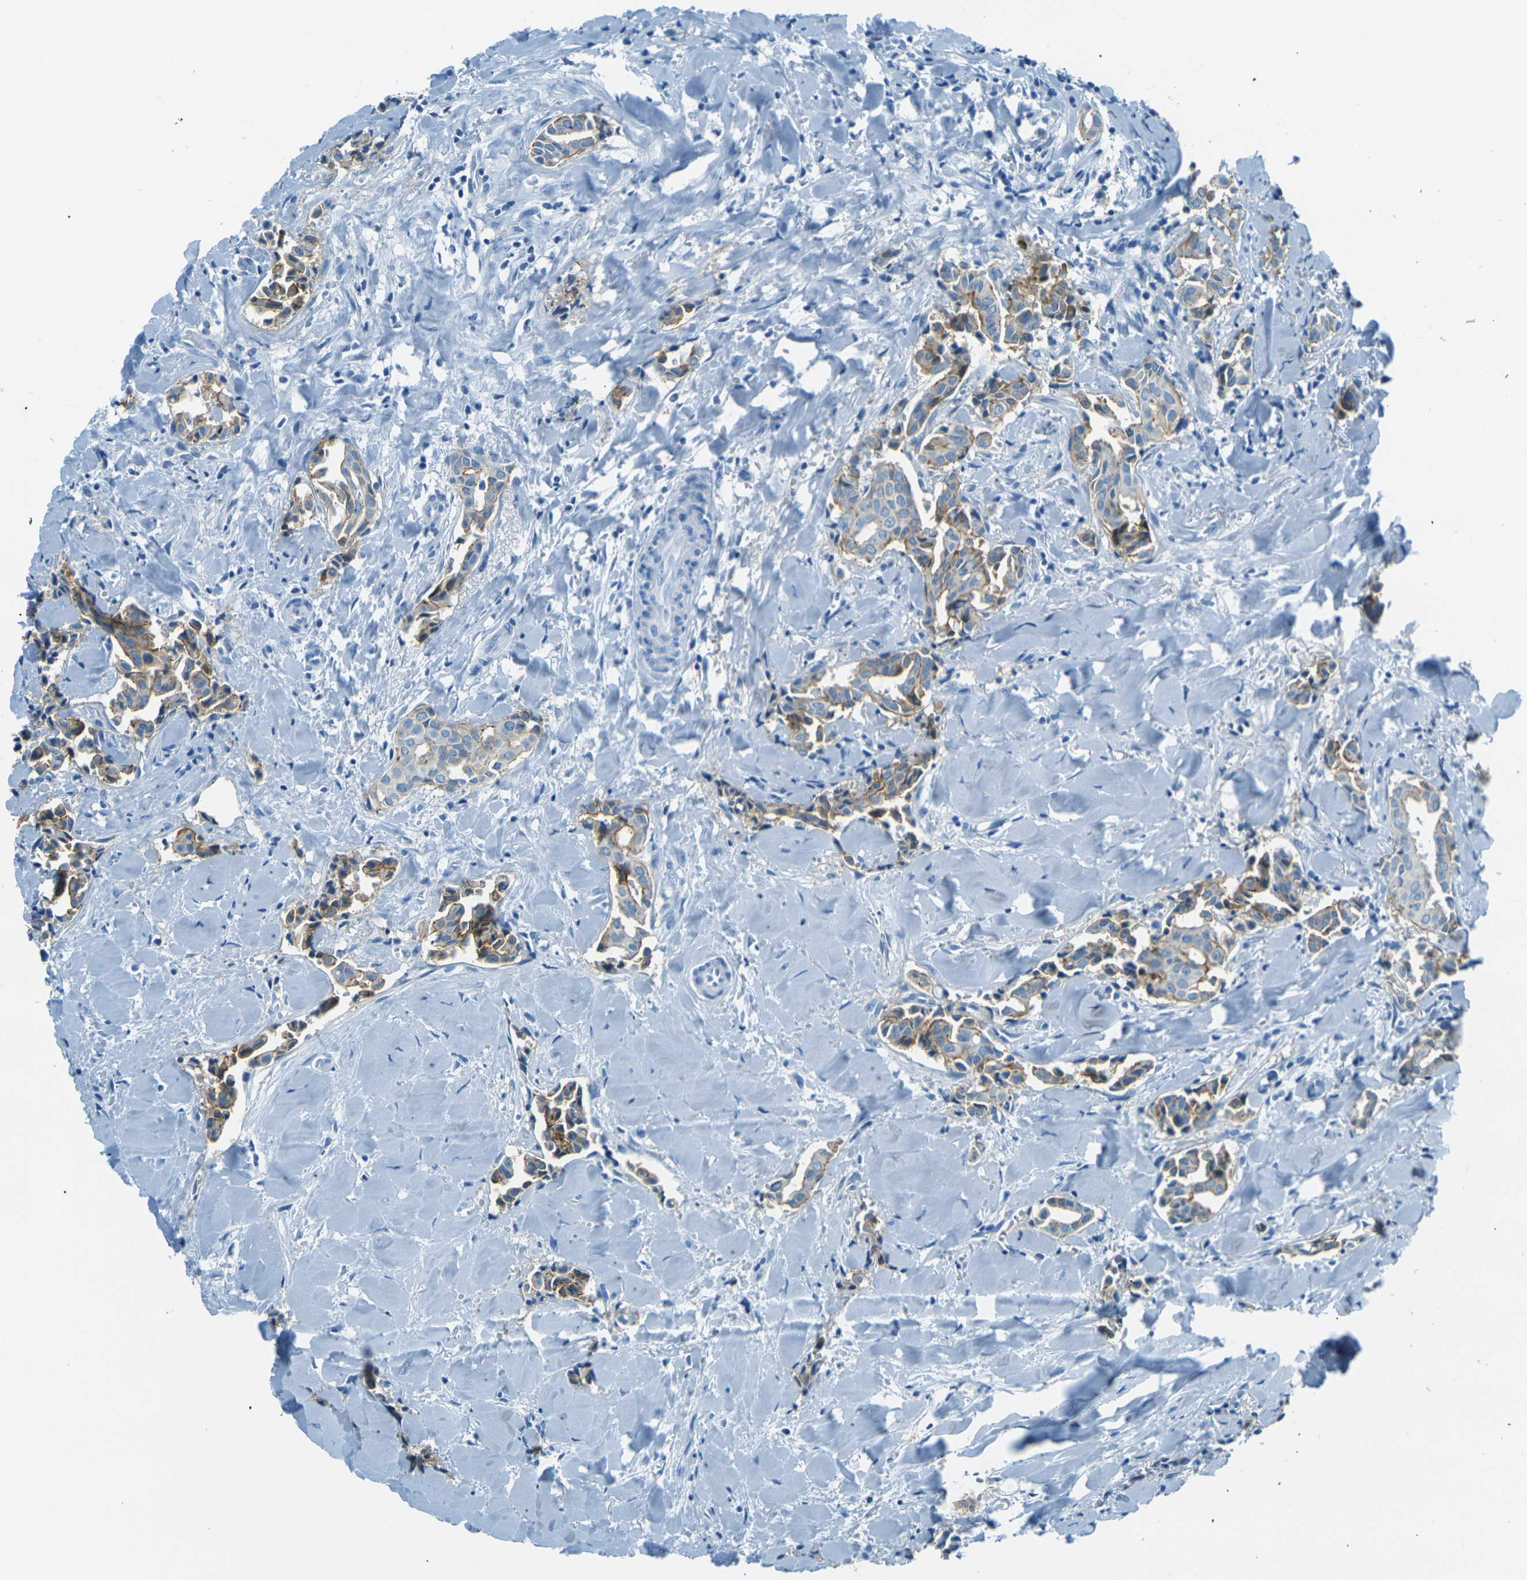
{"staining": {"intensity": "moderate", "quantity": "25%-75%", "location": "cytoplasmic/membranous"}, "tissue": "head and neck cancer", "cell_type": "Tumor cells", "image_type": "cancer", "snomed": [{"axis": "morphology", "description": "Adenocarcinoma, NOS"}, {"axis": "topography", "description": "Salivary gland"}, {"axis": "topography", "description": "Head-Neck"}], "caption": "Adenocarcinoma (head and neck) tissue exhibits moderate cytoplasmic/membranous positivity in approximately 25%-75% of tumor cells (brown staining indicates protein expression, while blue staining denotes nuclei).", "gene": "OCLN", "patient": {"sex": "female", "age": 59}}